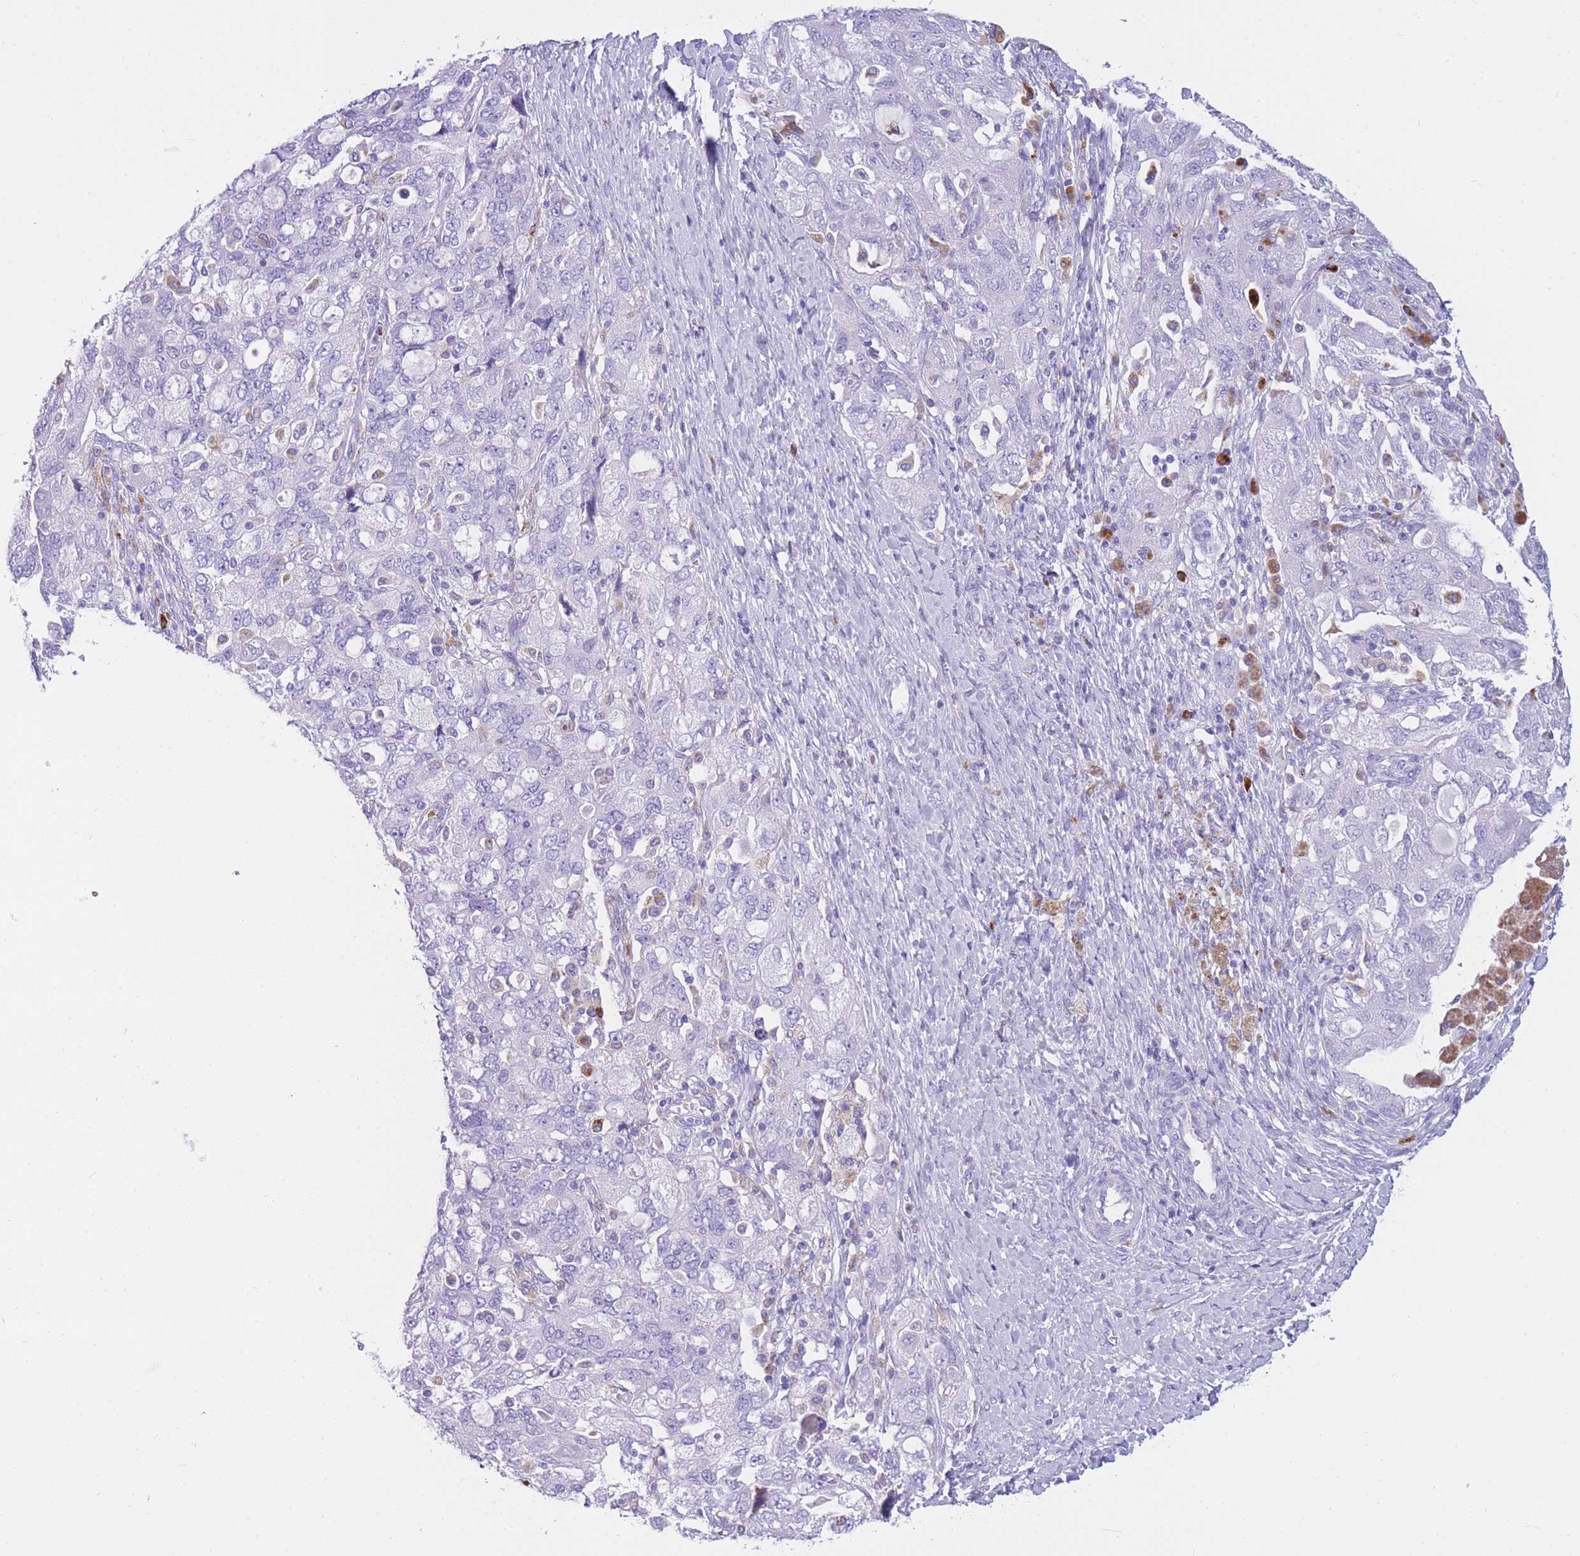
{"staining": {"intensity": "negative", "quantity": "none", "location": "none"}, "tissue": "ovarian cancer", "cell_type": "Tumor cells", "image_type": "cancer", "snomed": [{"axis": "morphology", "description": "Carcinoma, NOS"}, {"axis": "morphology", "description": "Cystadenocarcinoma, serous, NOS"}, {"axis": "topography", "description": "Ovary"}], "caption": "Histopathology image shows no significant protein positivity in tumor cells of ovarian serous cystadenocarcinoma. (DAB immunohistochemistry (IHC), high magnification).", "gene": "PLBD1", "patient": {"sex": "female", "age": 69}}